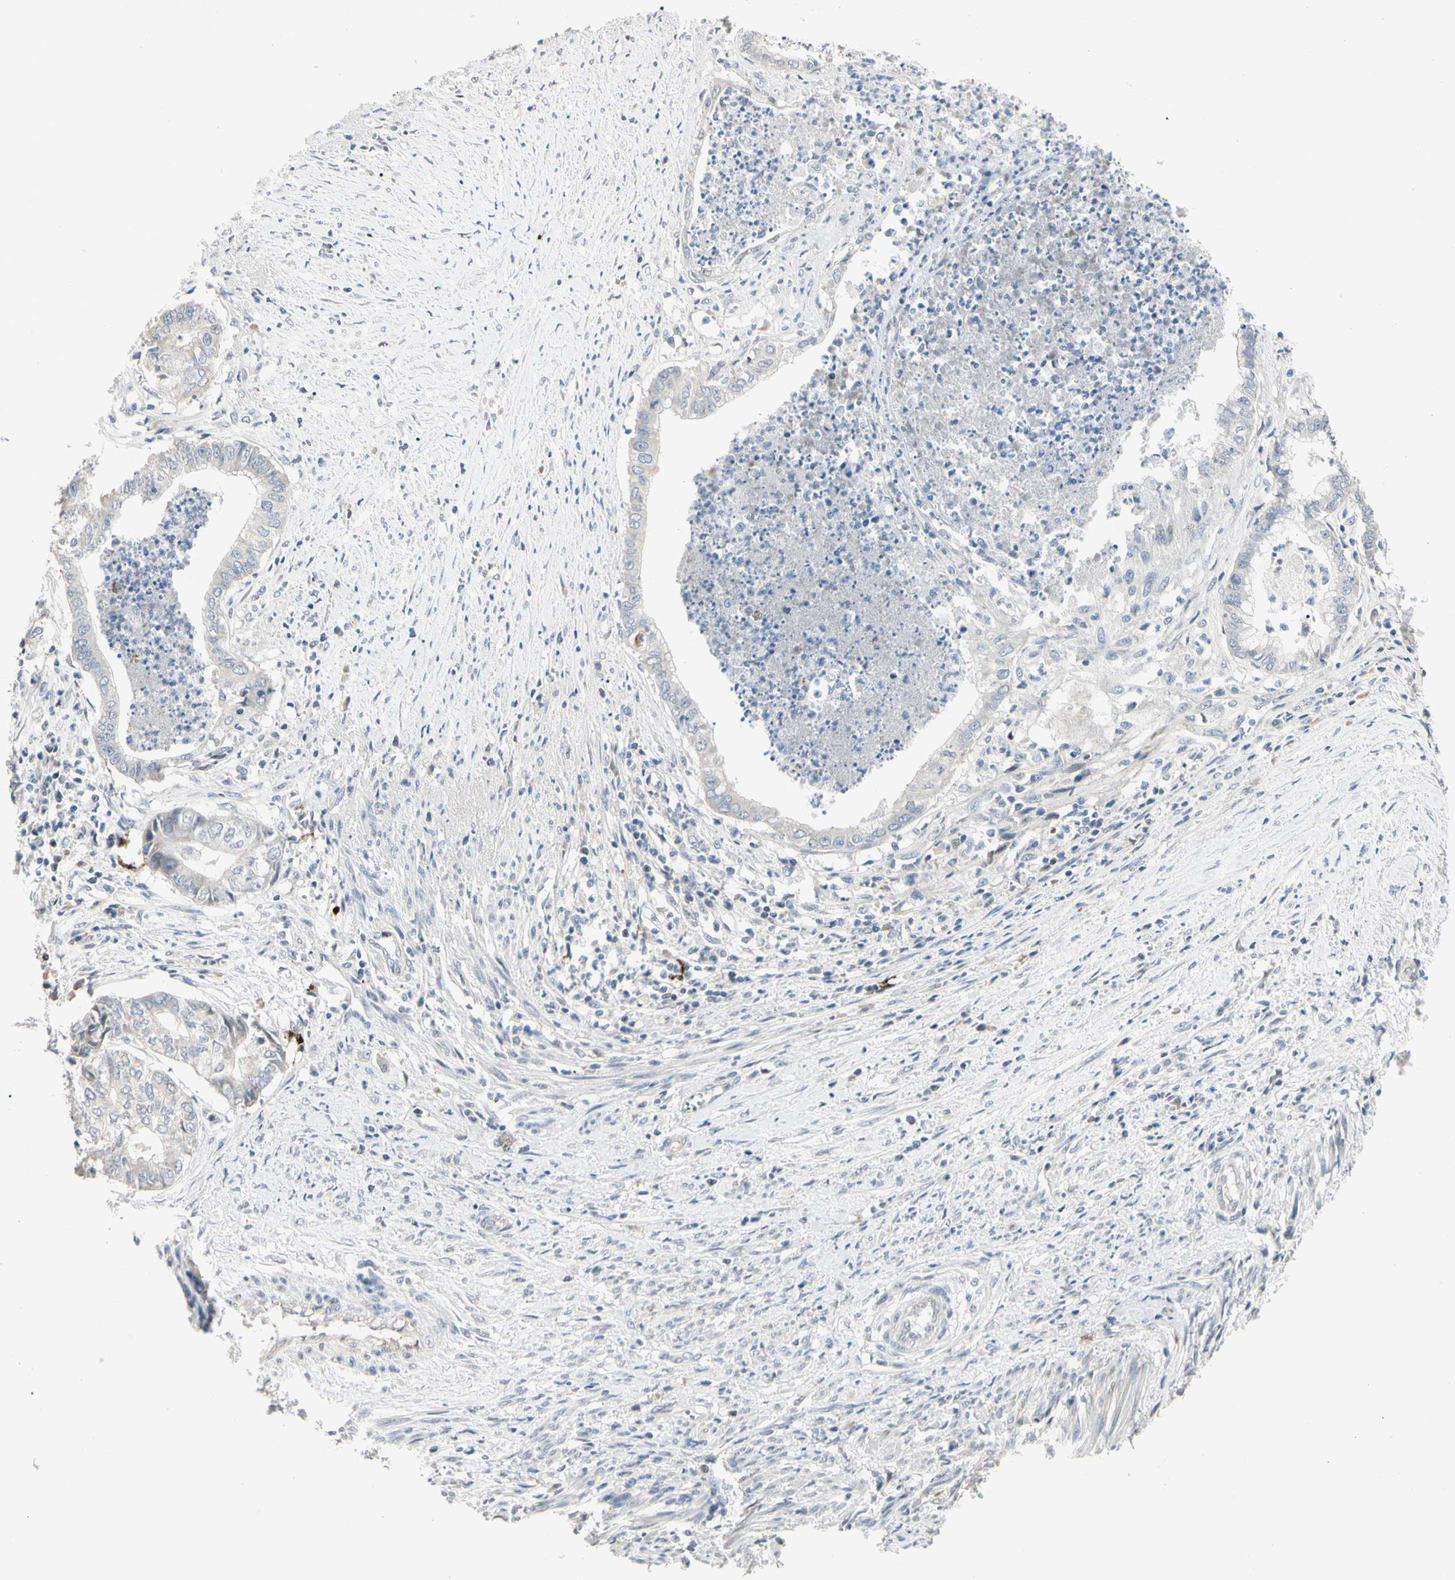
{"staining": {"intensity": "negative", "quantity": "none", "location": "none"}, "tissue": "endometrial cancer", "cell_type": "Tumor cells", "image_type": "cancer", "snomed": [{"axis": "morphology", "description": "Necrosis, NOS"}, {"axis": "morphology", "description": "Adenocarcinoma, NOS"}, {"axis": "topography", "description": "Endometrium"}], "caption": "A histopathology image of endometrial adenocarcinoma stained for a protein reveals no brown staining in tumor cells.", "gene": "GREM1", "patient": {"sex": "female", "age": 79}}